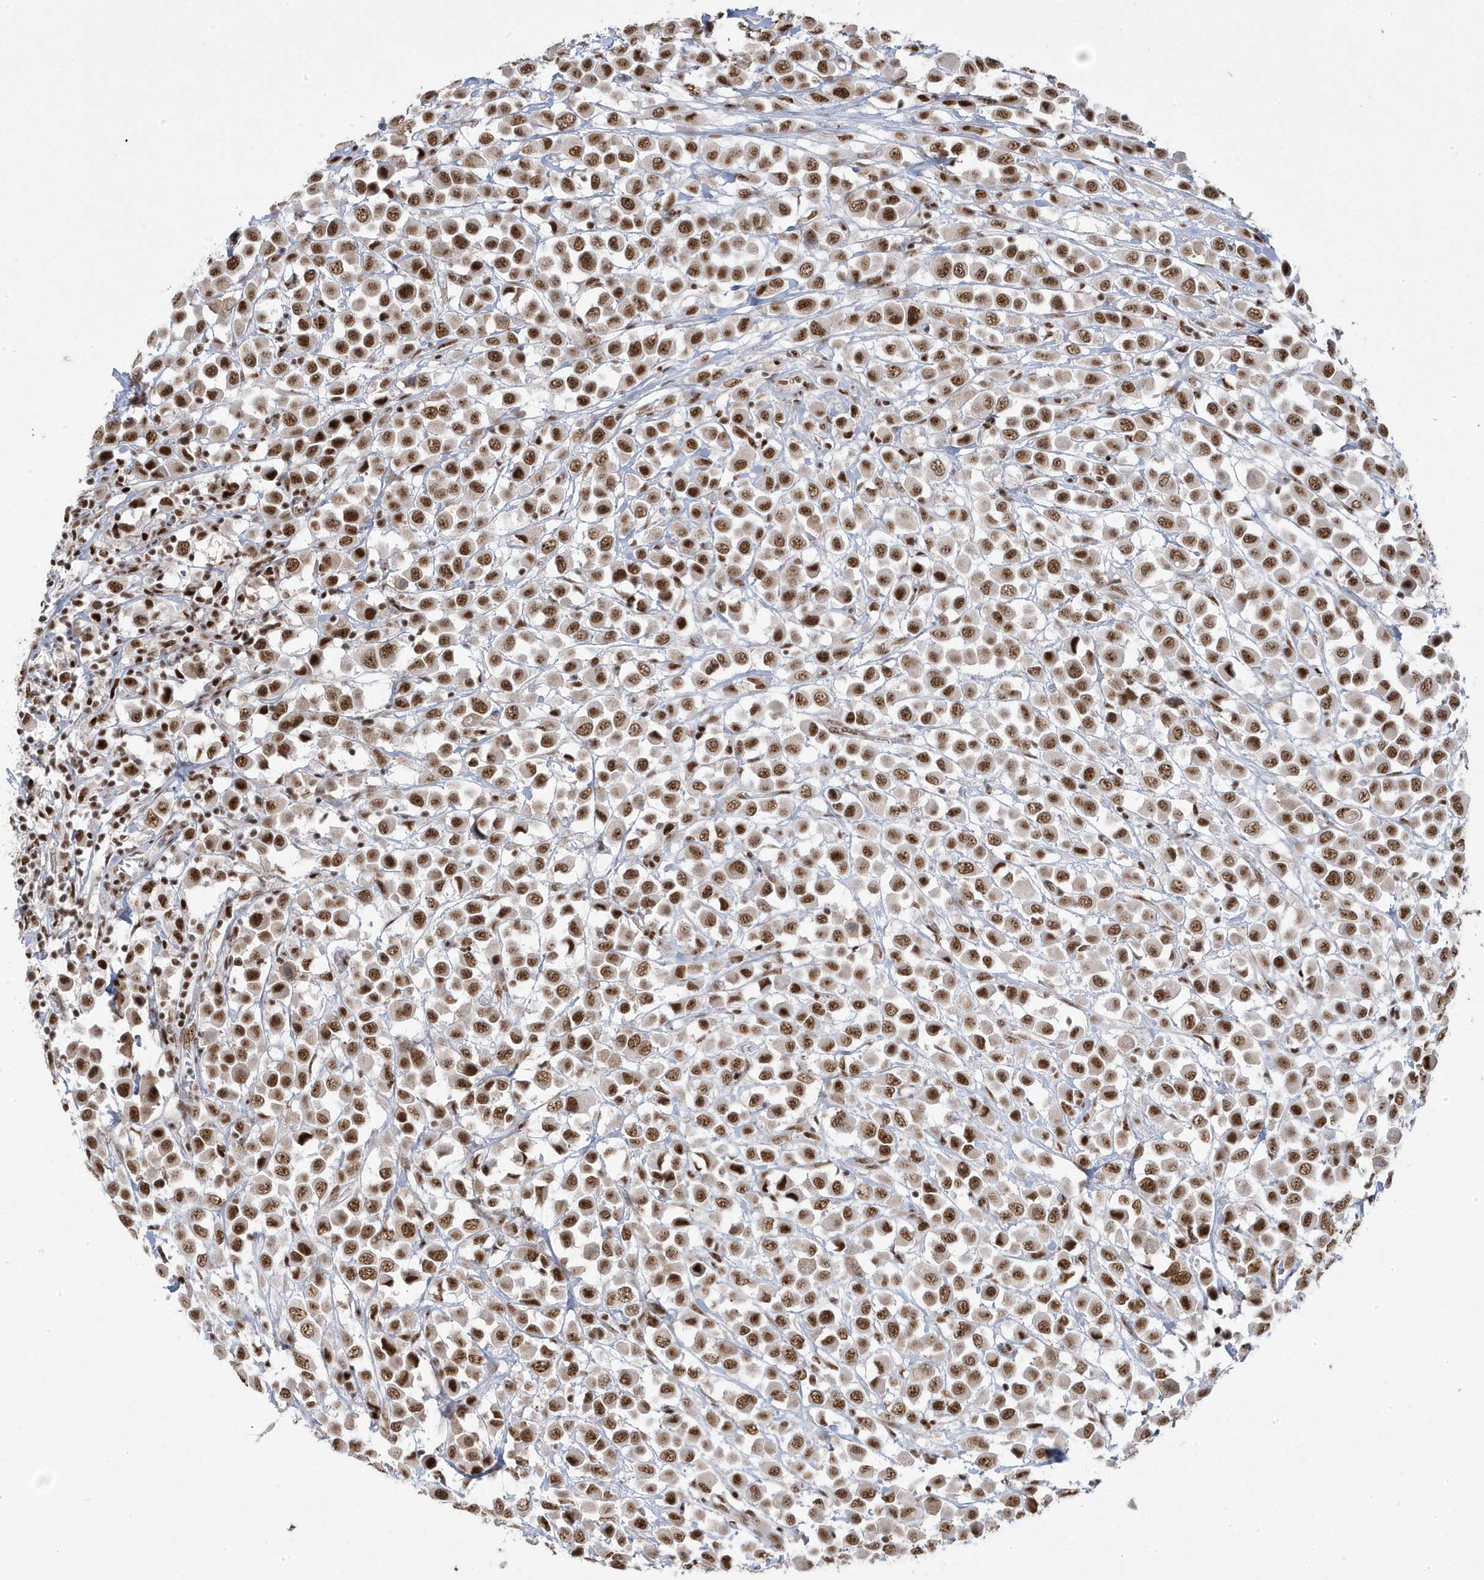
{"staining": {"intensity": "strong", "quantity": ">75%", "location": "nuclear"}, "tissue": "breast cancer", "cell_type": "Tumor cells", "image_type": "cancer", "snomed": [{"axis": "morphology", "description": "Duct carcinoma"}, {"axis": "topography", "description": "Breast"}], "caption": "Immunohistochemistry (IHC) of infiltrating ductal carcinoma (breast) exhibits high levels of strong nuclear expression in approximately >75% of tumor cells. (IHC, brightfield microscopy, high magnification).", "gene": "MTREX", "patient": {"sex": "female", "age": 61}}